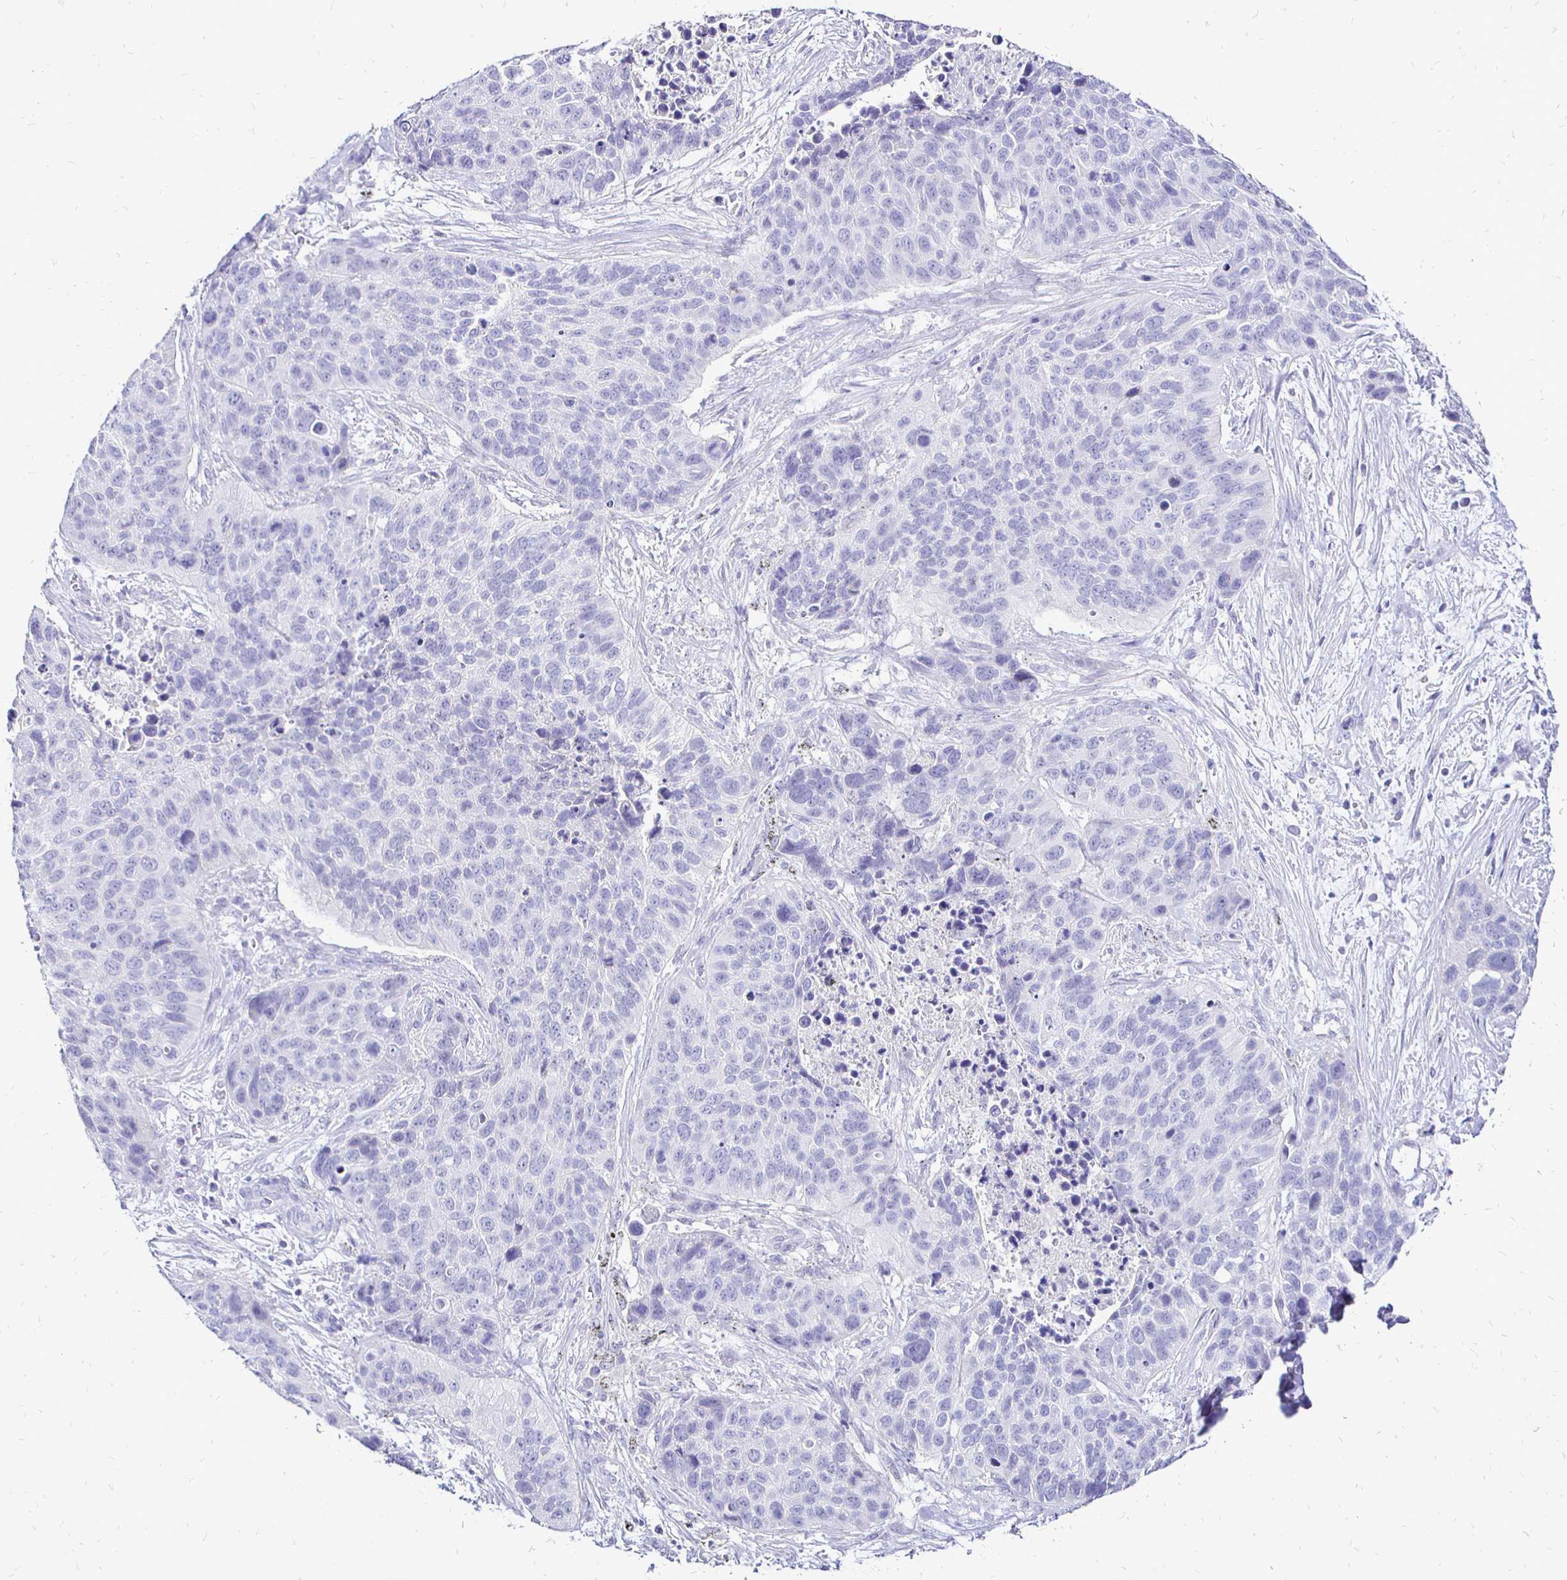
{"staining": {"intensity": "negative", "quantity": "none", "location": "none"}, "tissue": "lung cancer", "cell_type": "Tumor cells", "image_type": "cancer", "snomed": [{"axis": "morphology", "description": "Squamous cell carcinoma, NOS"}, {"axis": "topography", "description": "Lung"}], "caption": "High power microscopy image of an immunohistochemistry photomicrograph of squamous cell carcinoma (lung), revealing no significant expression in tumor cells.", "gene": "IRGC", "patient": {"sex": "male", "age": 62}}